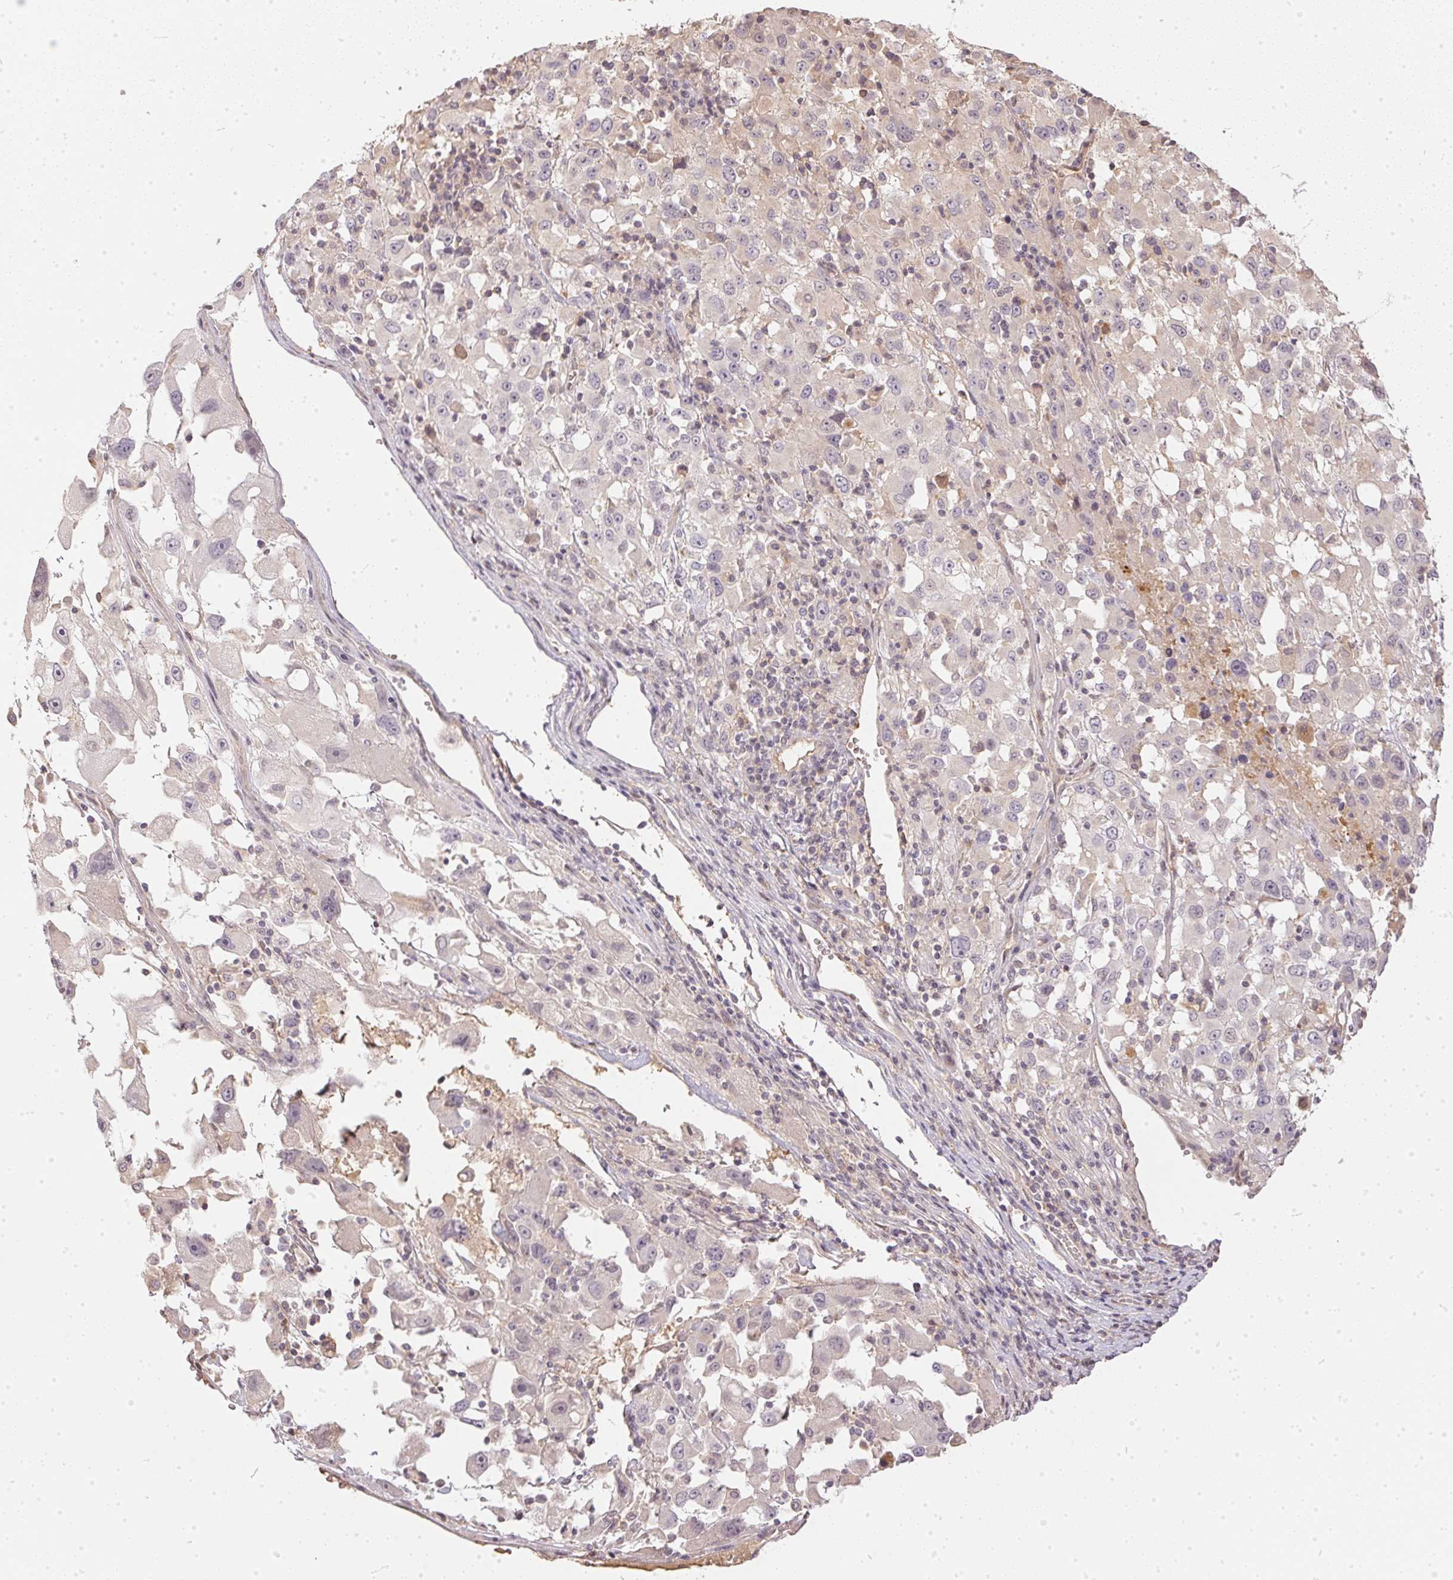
{"staining": {"intensity": "negative", "quantity": "none", "location": "none"}, "tissue": "melanoma", "cell_type": "Tumor cells", "image_type": "cancer", "snomed": [{"axis": "morphology", "description": "Malignant melanoma, Metastatic site"}, {"axis": "topography", "description": "Soft tissue"}], "caption": "Immunohistochemical staining of human malignant melanoma (metastatic site) exhibits no significant staining in tumor cells.", "gene": "BLMH", "patient": {"sex": "male", "age": 50}}